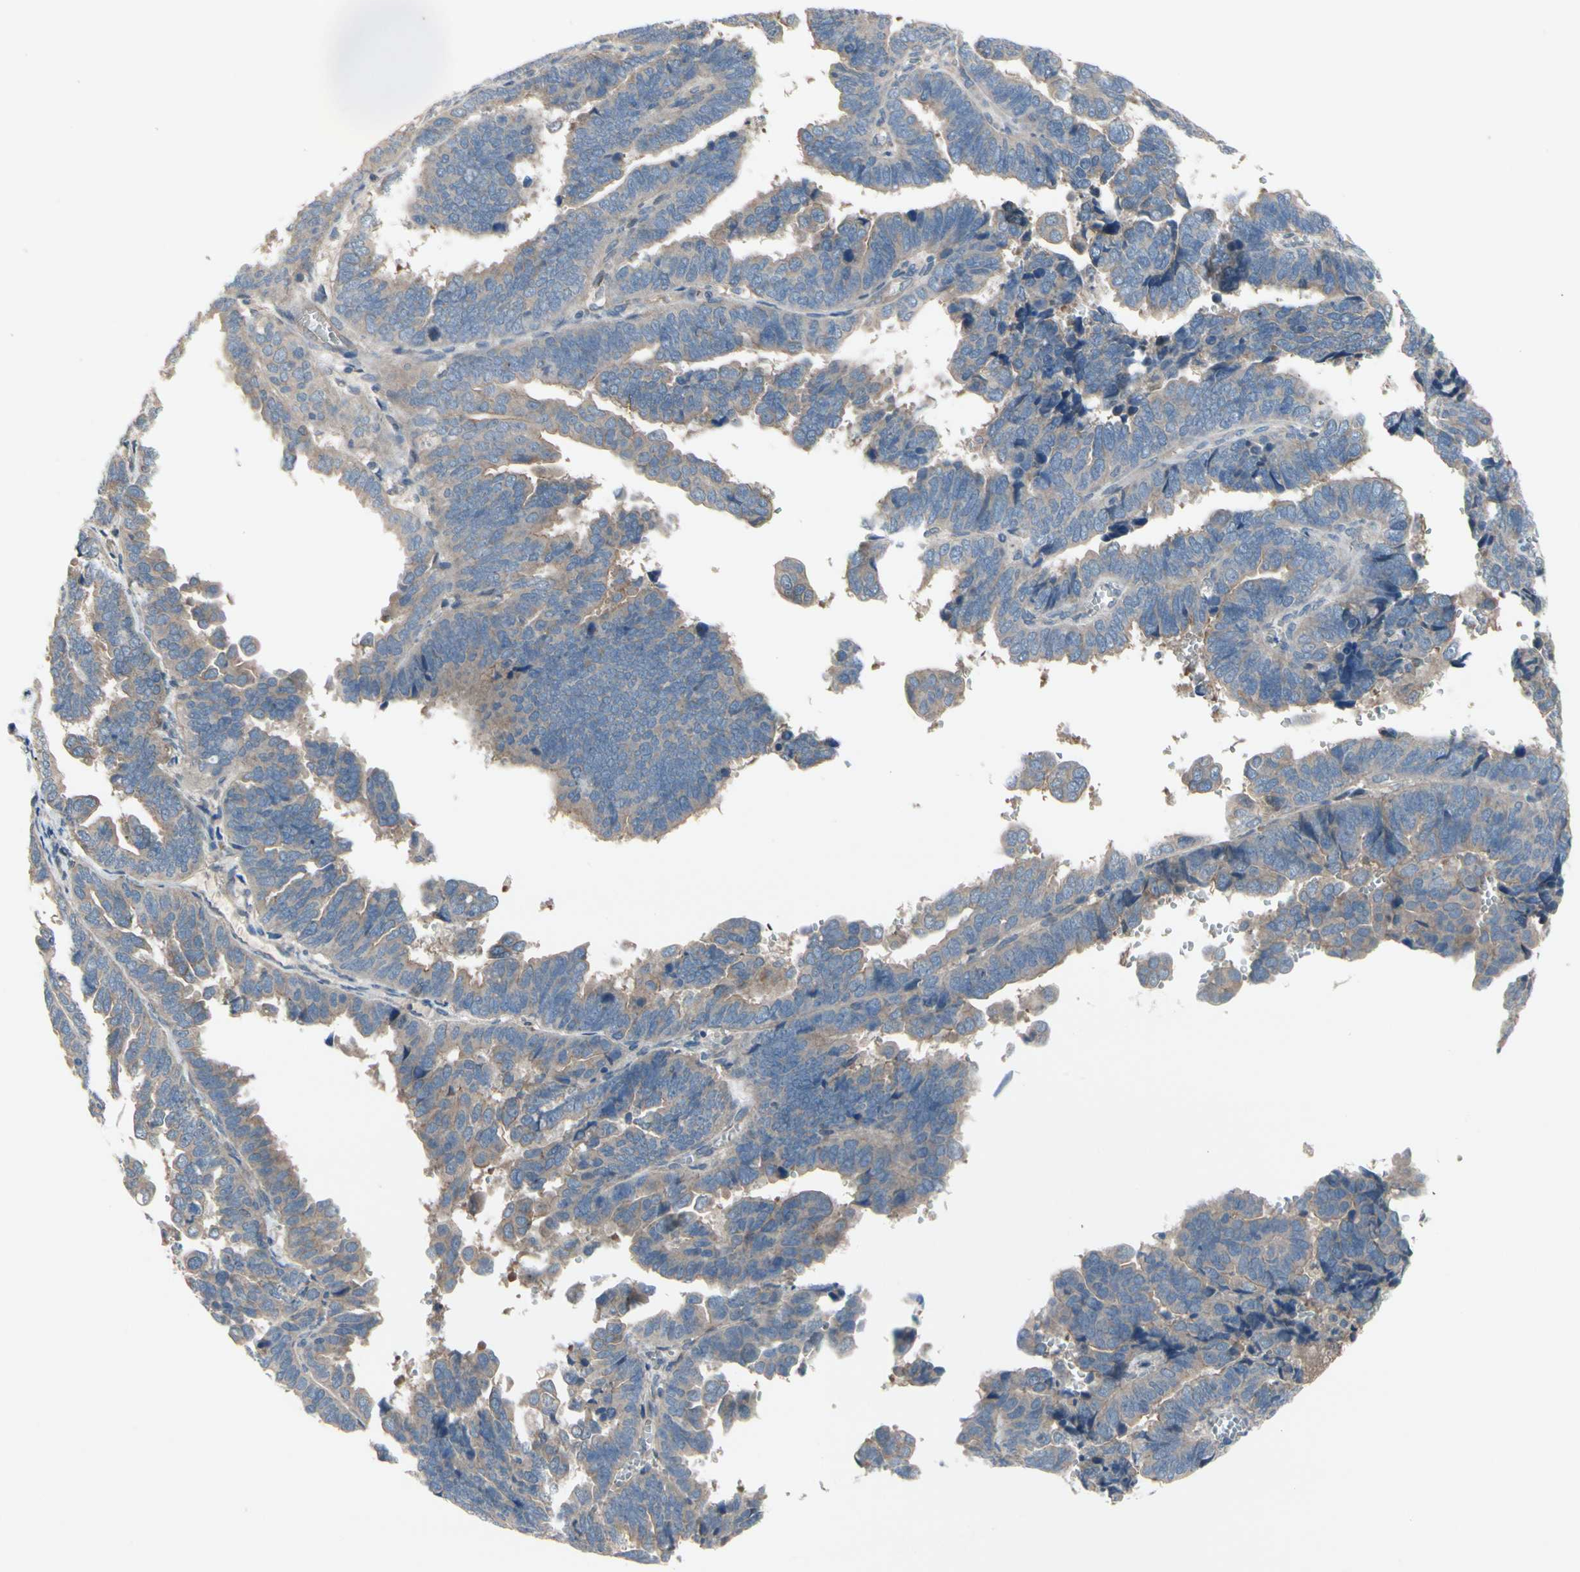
{"staining": {"intensity": "weak", "quantity": ">75%", "location": "cytoplasmic/membranous"}, "tissue": "endometrial cancer", "cell_type": "Tumor cells", "image_type": "cancer", "snomed": [{"axis": "morphology", "description": "Adenocarcinoma, NOS"}, {"axis": "topography", "description": "Endometrium"}], "caption": "Human endometrial cancer (adenocarcinoma) stained with a brown dye exhibits weak cytoplasmic/membranous positive expression in about >75% of tumor cells.", "gene": "ICAM5", "patient": {"sex": "female", "age": 75}}